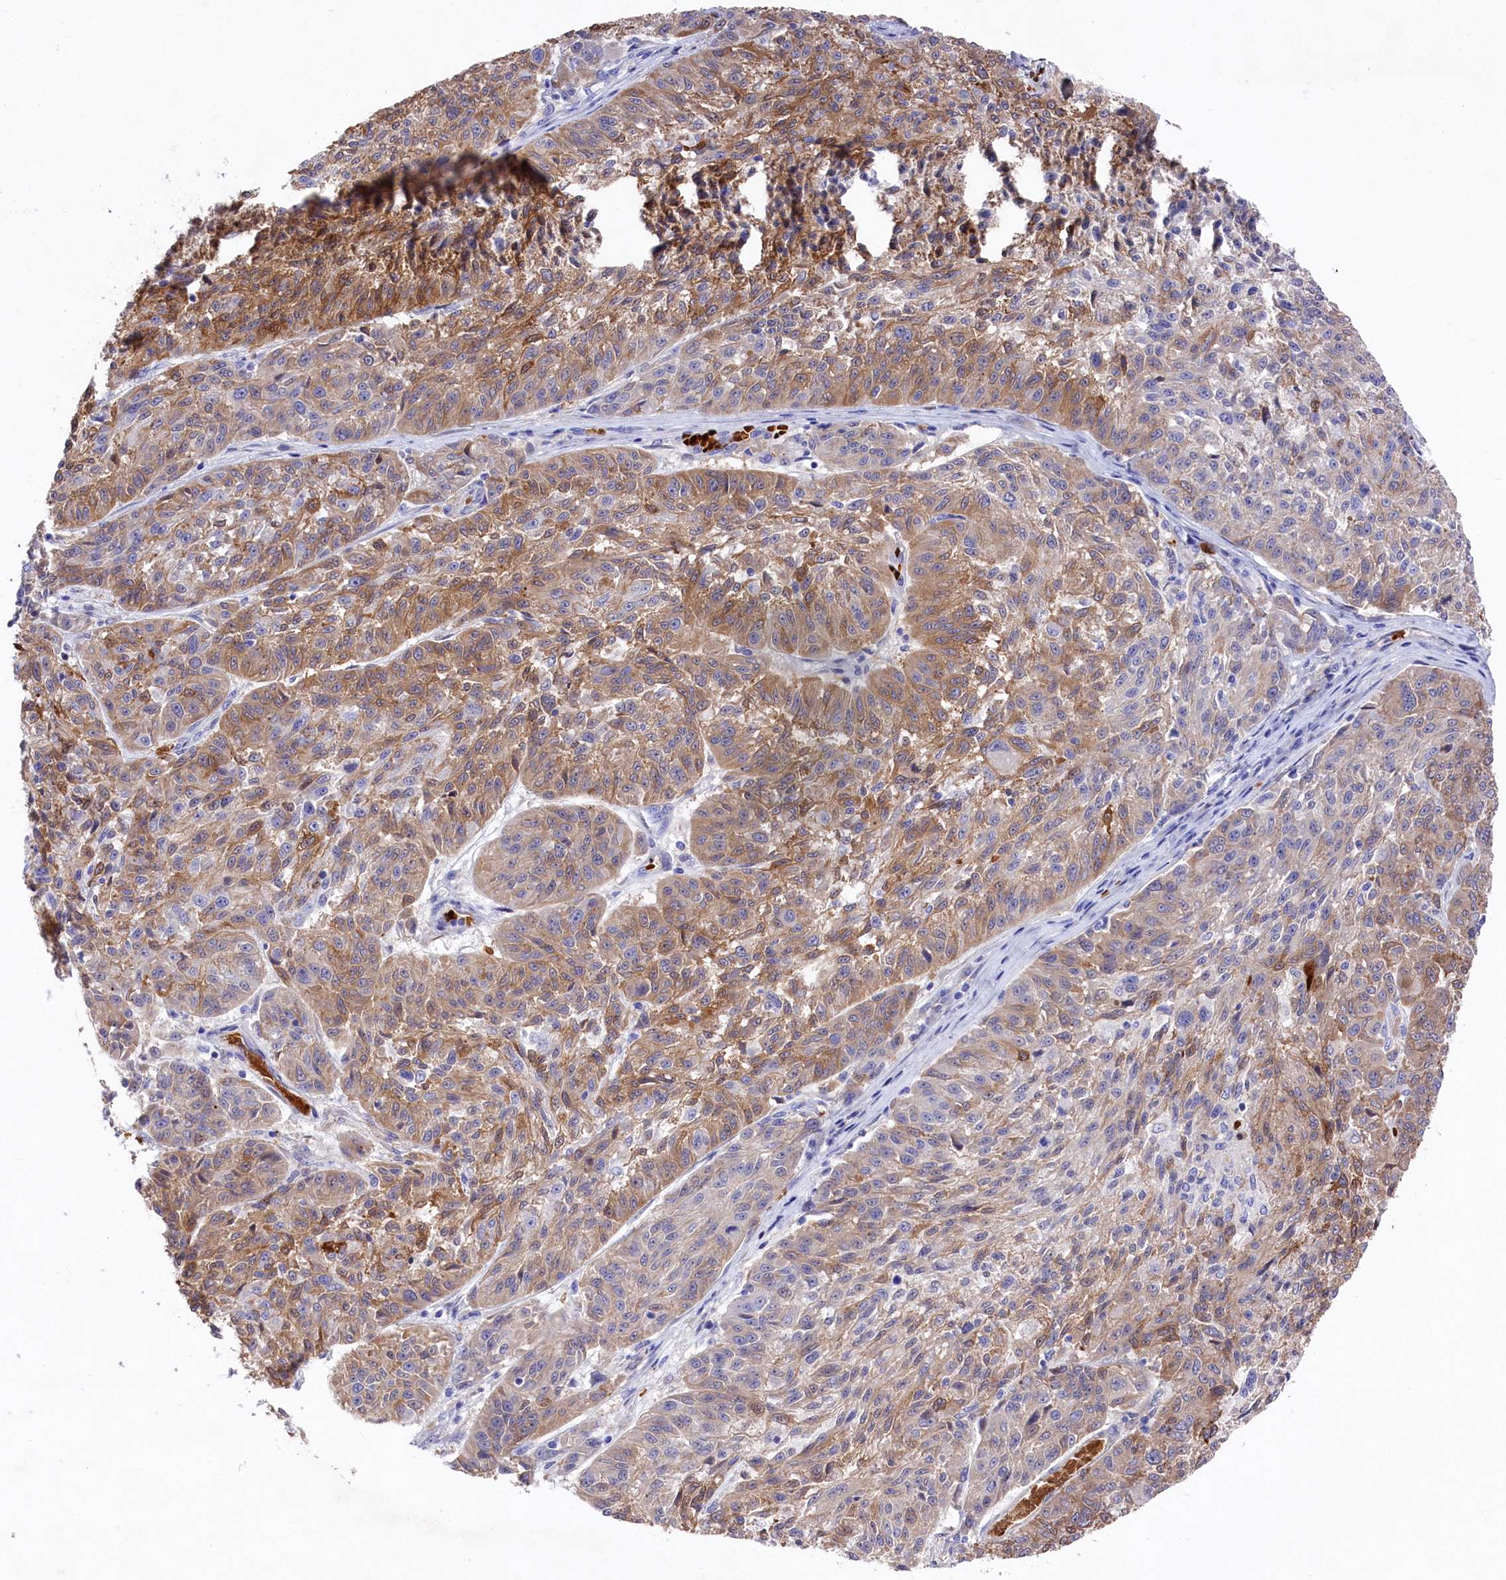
{"staining": {"intensity": "moderate", "quantity": "25%-75%", "location": "cytoplasmic/membranous"}, "tissue": "melanoma", "cell_type": "Tumor cells", "image_type": "cancer", "snomed": [{"axis": "morphology", "description": "Malignant melanoma, NOS"}, {"axis": "topography", "description": "Skin"}], "caption": "Immunohistochemistry histopathology image of neoplastic tissue: human melanoma stained using immunohistochemistry reveals medium levels of moderate protein expression localized specifically in the cytoplasmic/membranous of tumor cells, appearing as a cytoplasmic/membranous brown color.", "gene": "LHFPL4", "patient": {"sex": "male", "age": 53}}